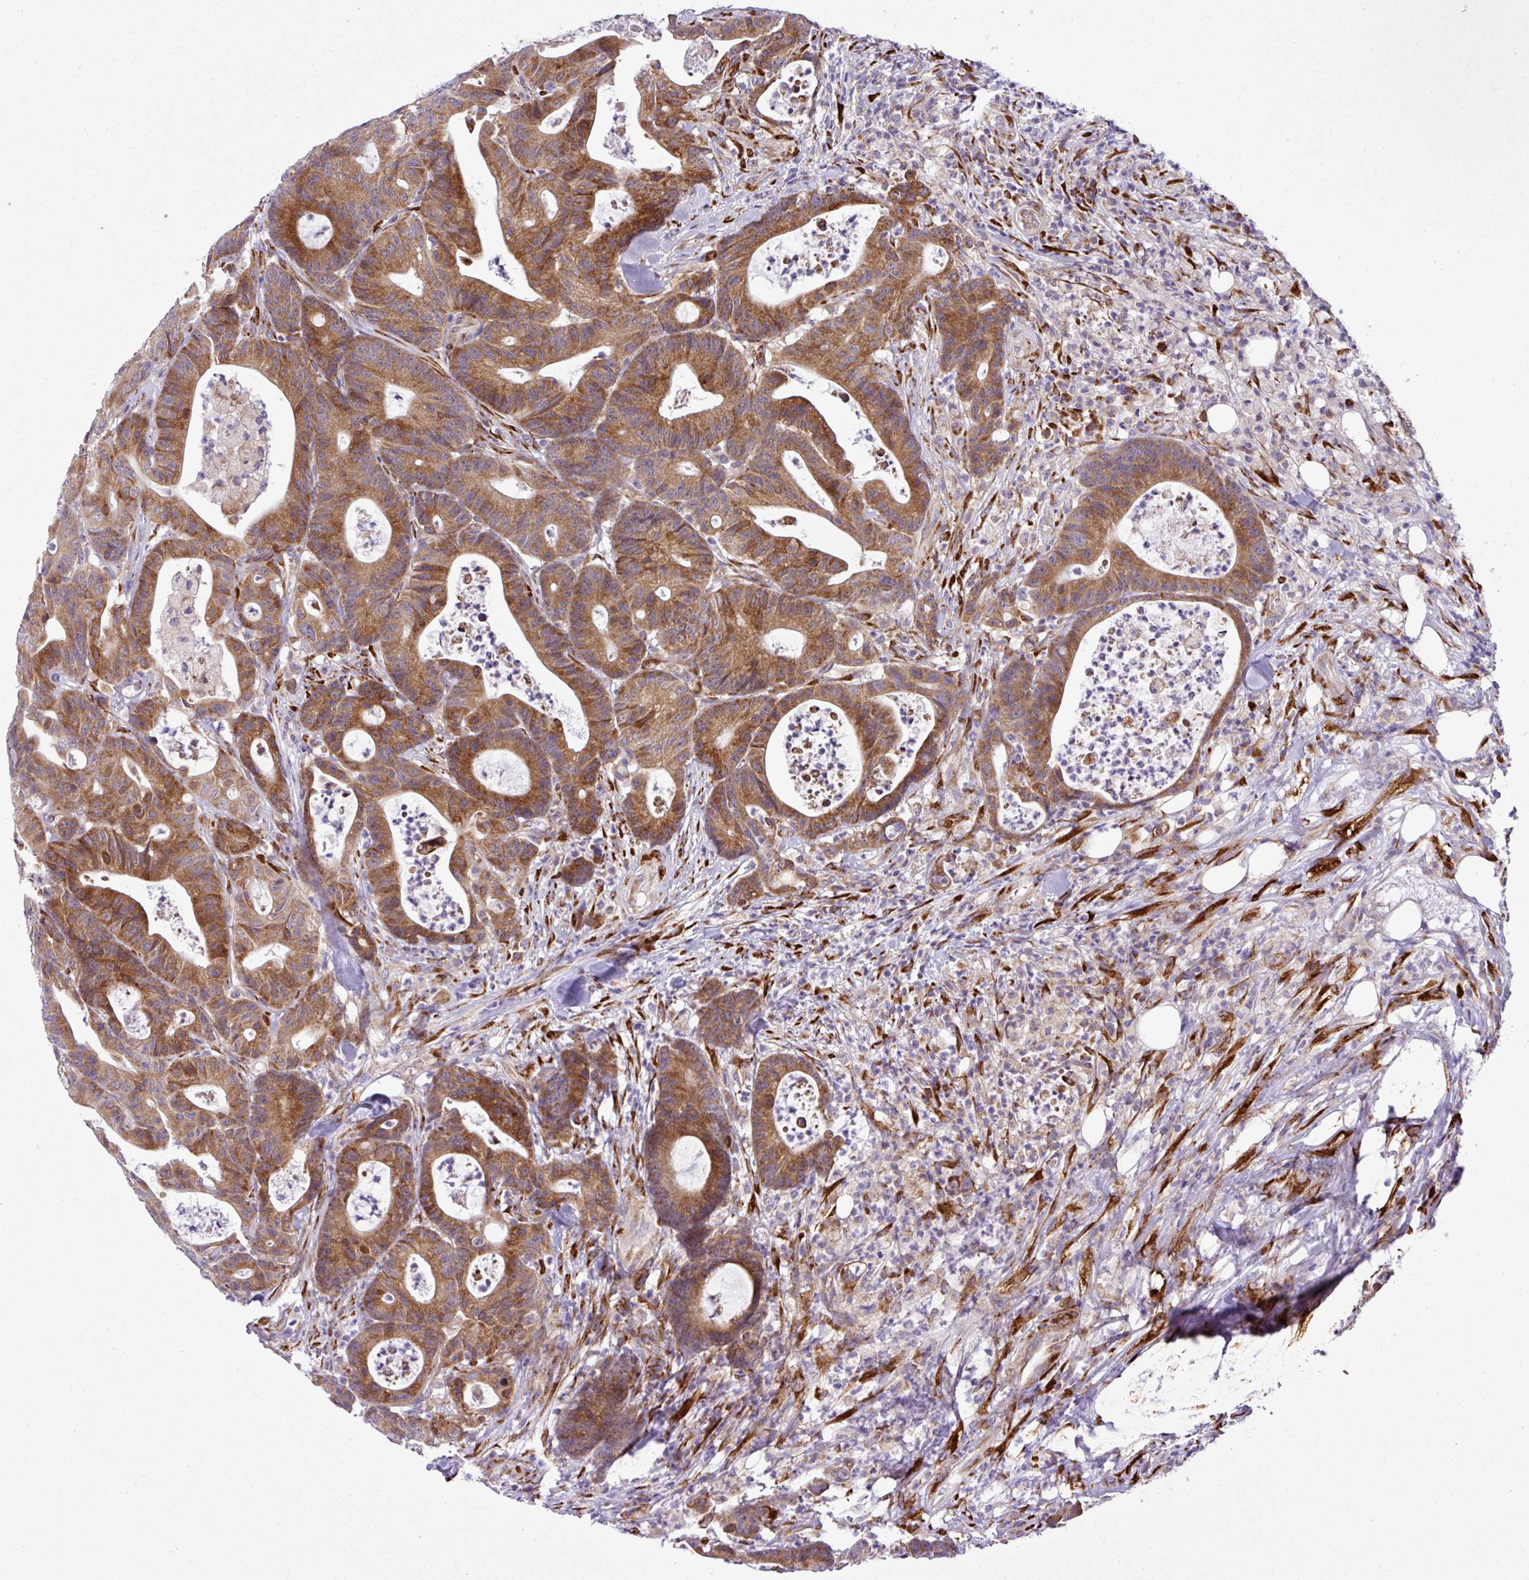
{"staining": {"intensity": "moderate", "quantity": ">75%", "location": "cytoplasmic/membranous"}, "tissue": "colorectal cancer", "cell_type": "Tumor cells", "image_type": "cancer", "snomed": [{"axis": "morphology", "description": "Adenocarcinoma, NOS"}, {"axis": "topography", "description": "Colon"}], "caption": "A medium amount of moderate cytoplasmic/membranous staining is appreciated in about >75% of tumor cells in colorectal cancer tissue.", "gene": "CFAP97", "patient": {"sex": "female", "age": 84}}